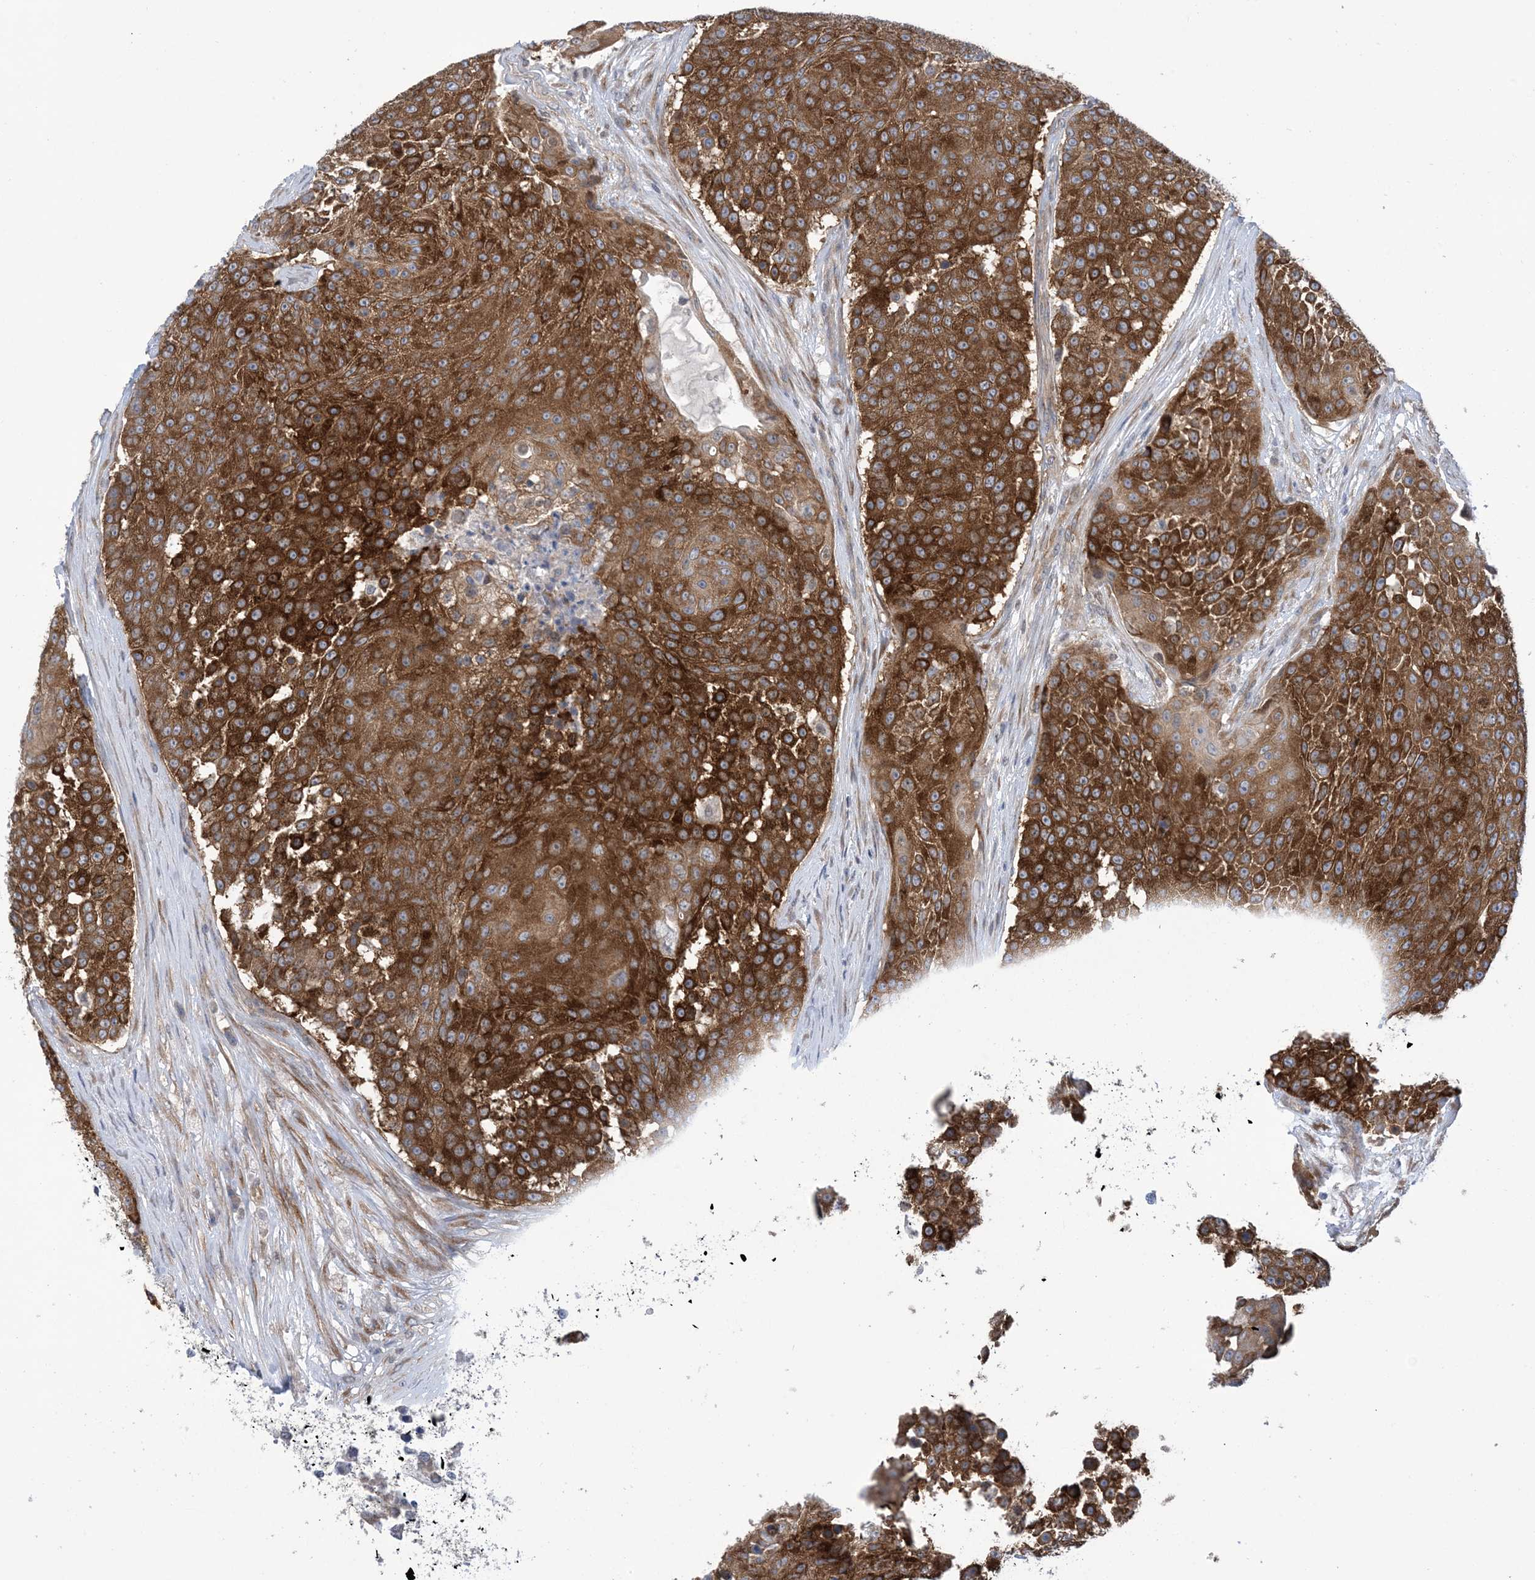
{"staining": {"intensity": "strong", "quantity": ">75%", "location": "cytoplasmic/membranous"}, "tissue": "urothelial cancer", "cell_type": "Tumor cells", "image_type": "cancer", "snomed": [{"axis": "morphology", "description": "Urothelial carcinoma, High grade"}, {"axis": "topography", "description": "Urinary bladder"}], "caption": "Urothelial cancer was stained to show a protein in brown. There is high levels of strong cytoplasmic/membranous positivity in approximately >75% of tumor cells.", "gene": "EHBP1", "patient": {"sex": "female", "age": 63}}